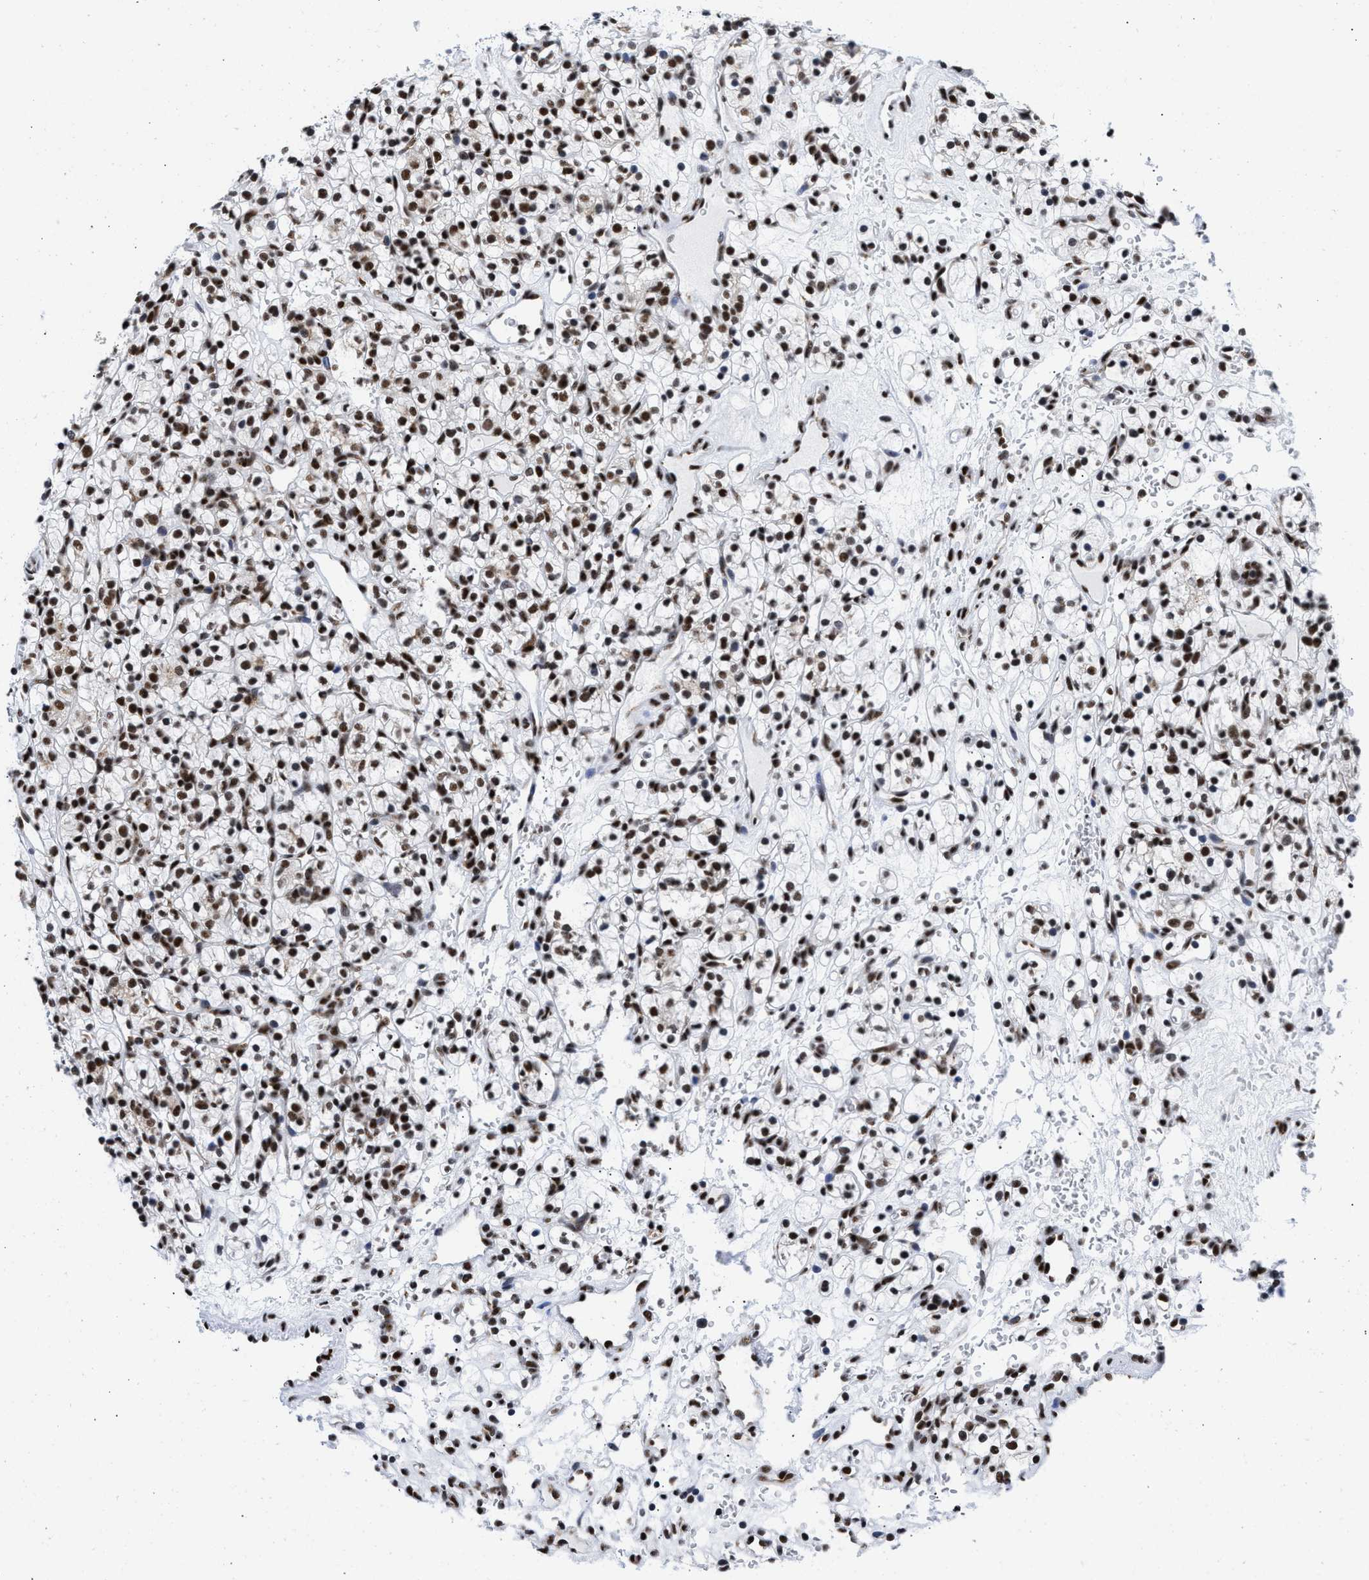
{"staining": {"intensity": "moderate", "quantity": ">75%", "location": "nuclear"}, "tissue": "renal cancer", "cell_type": "Tumor cells", "image_type": "cancer", "snomed": [{"axis": "morphology", "description": "Adenocarcinoma, NOS"}, {"axis": "topography", "description": "Kidney"}], "caption": "A brown stain shows moderate nuclear expression of a protein in adenocarcinoma (renal) tumor cells.", "gene": "RBM8A", "patient": {"sex": "female", "age": 57}}